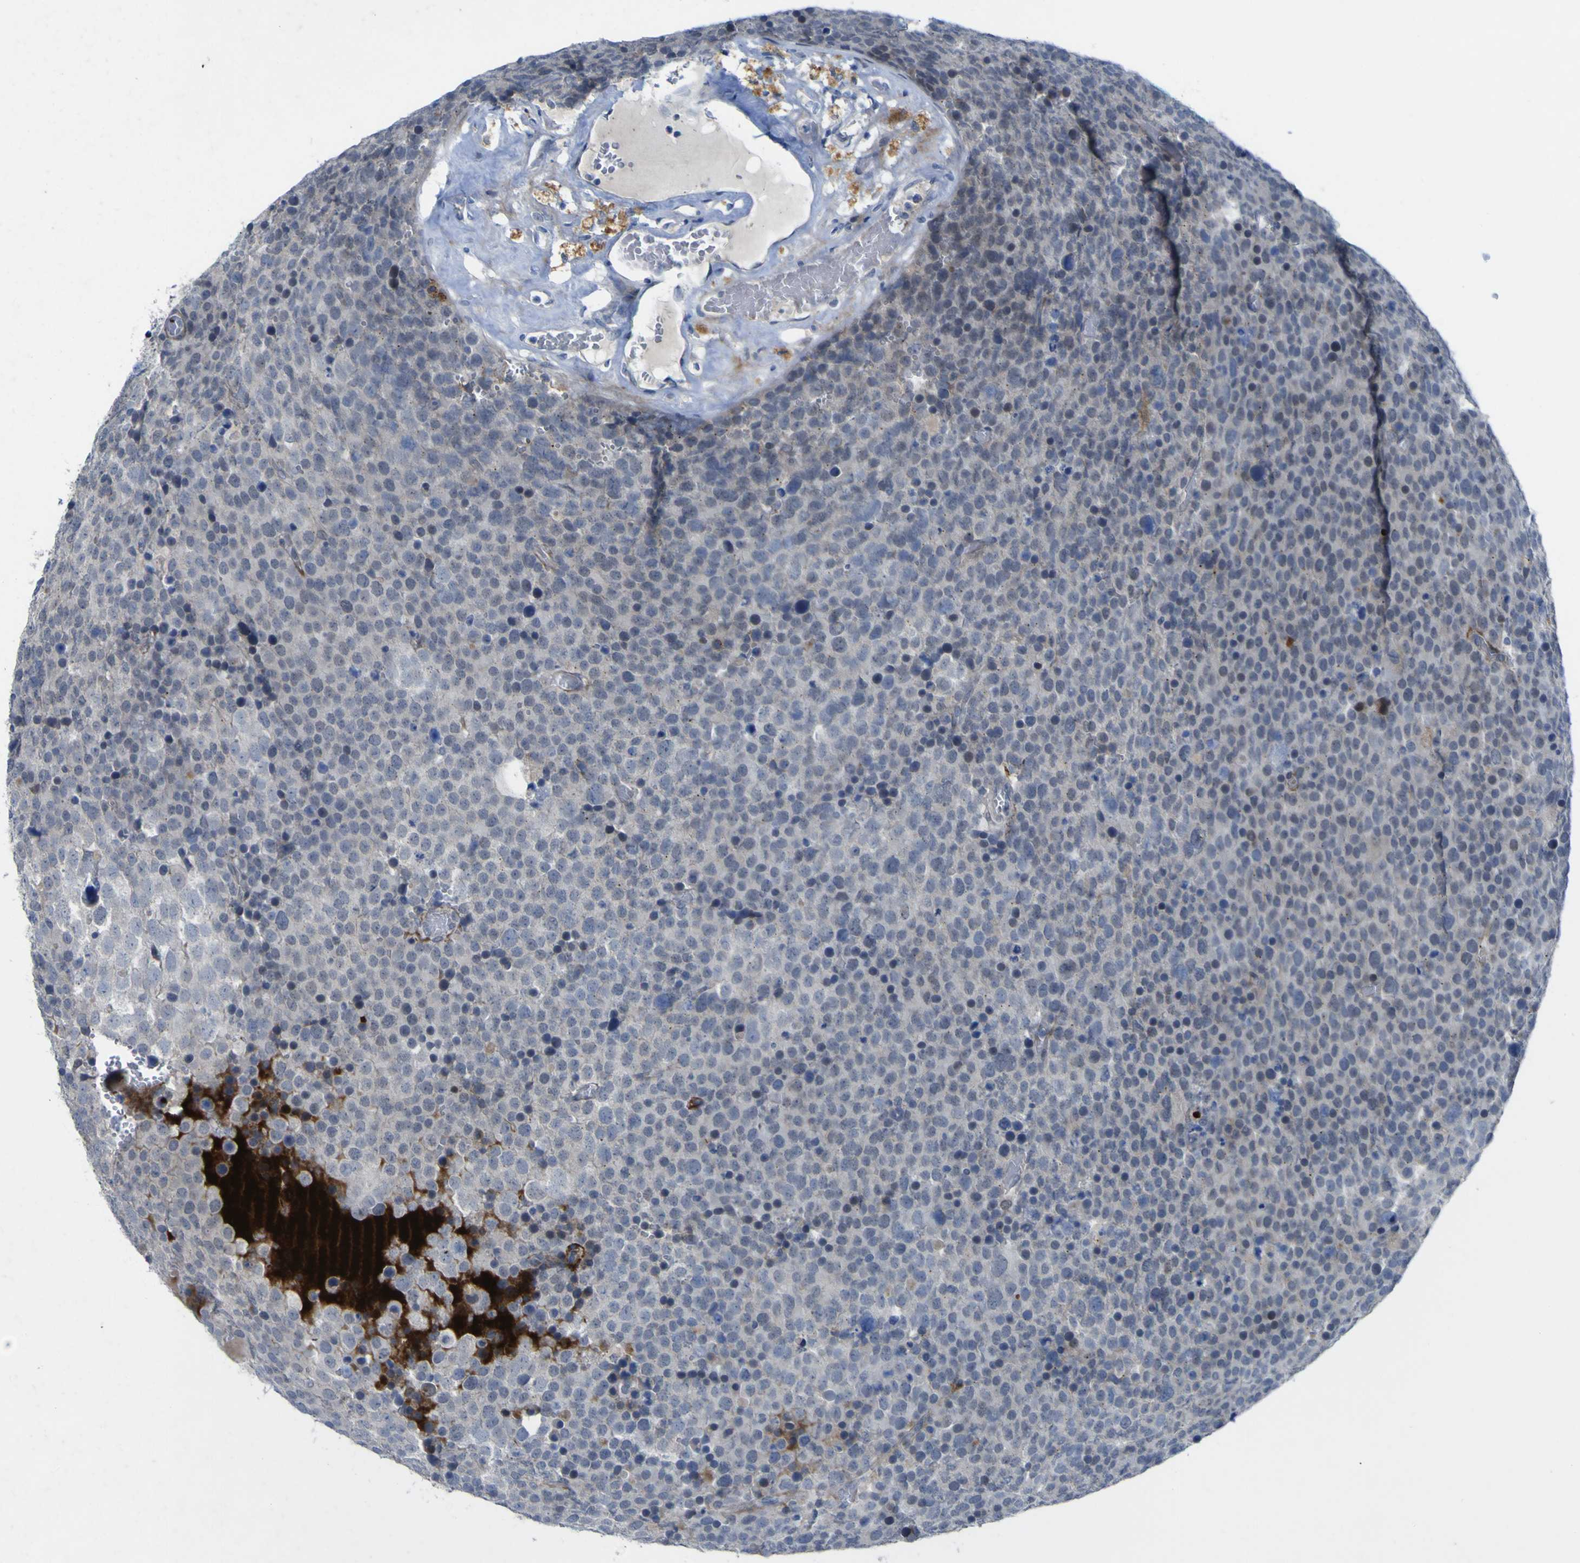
{"staining": {"intensity": "negative", "quantity": "none", "location": "none"}, "tissue": "testis cancer", "cell_type": "Tumor cells", "image_type": "cancer", "snomed": [{"axis": "morphology", "description": "Seminoma, NOS"}, {"axis": "topography", "description": "Testis"}], "caption": "There is no significant staining in tumor cells of seminoma (testis).", "gene": "NAV1", "patient": {"sex": "male", "age": 71}}